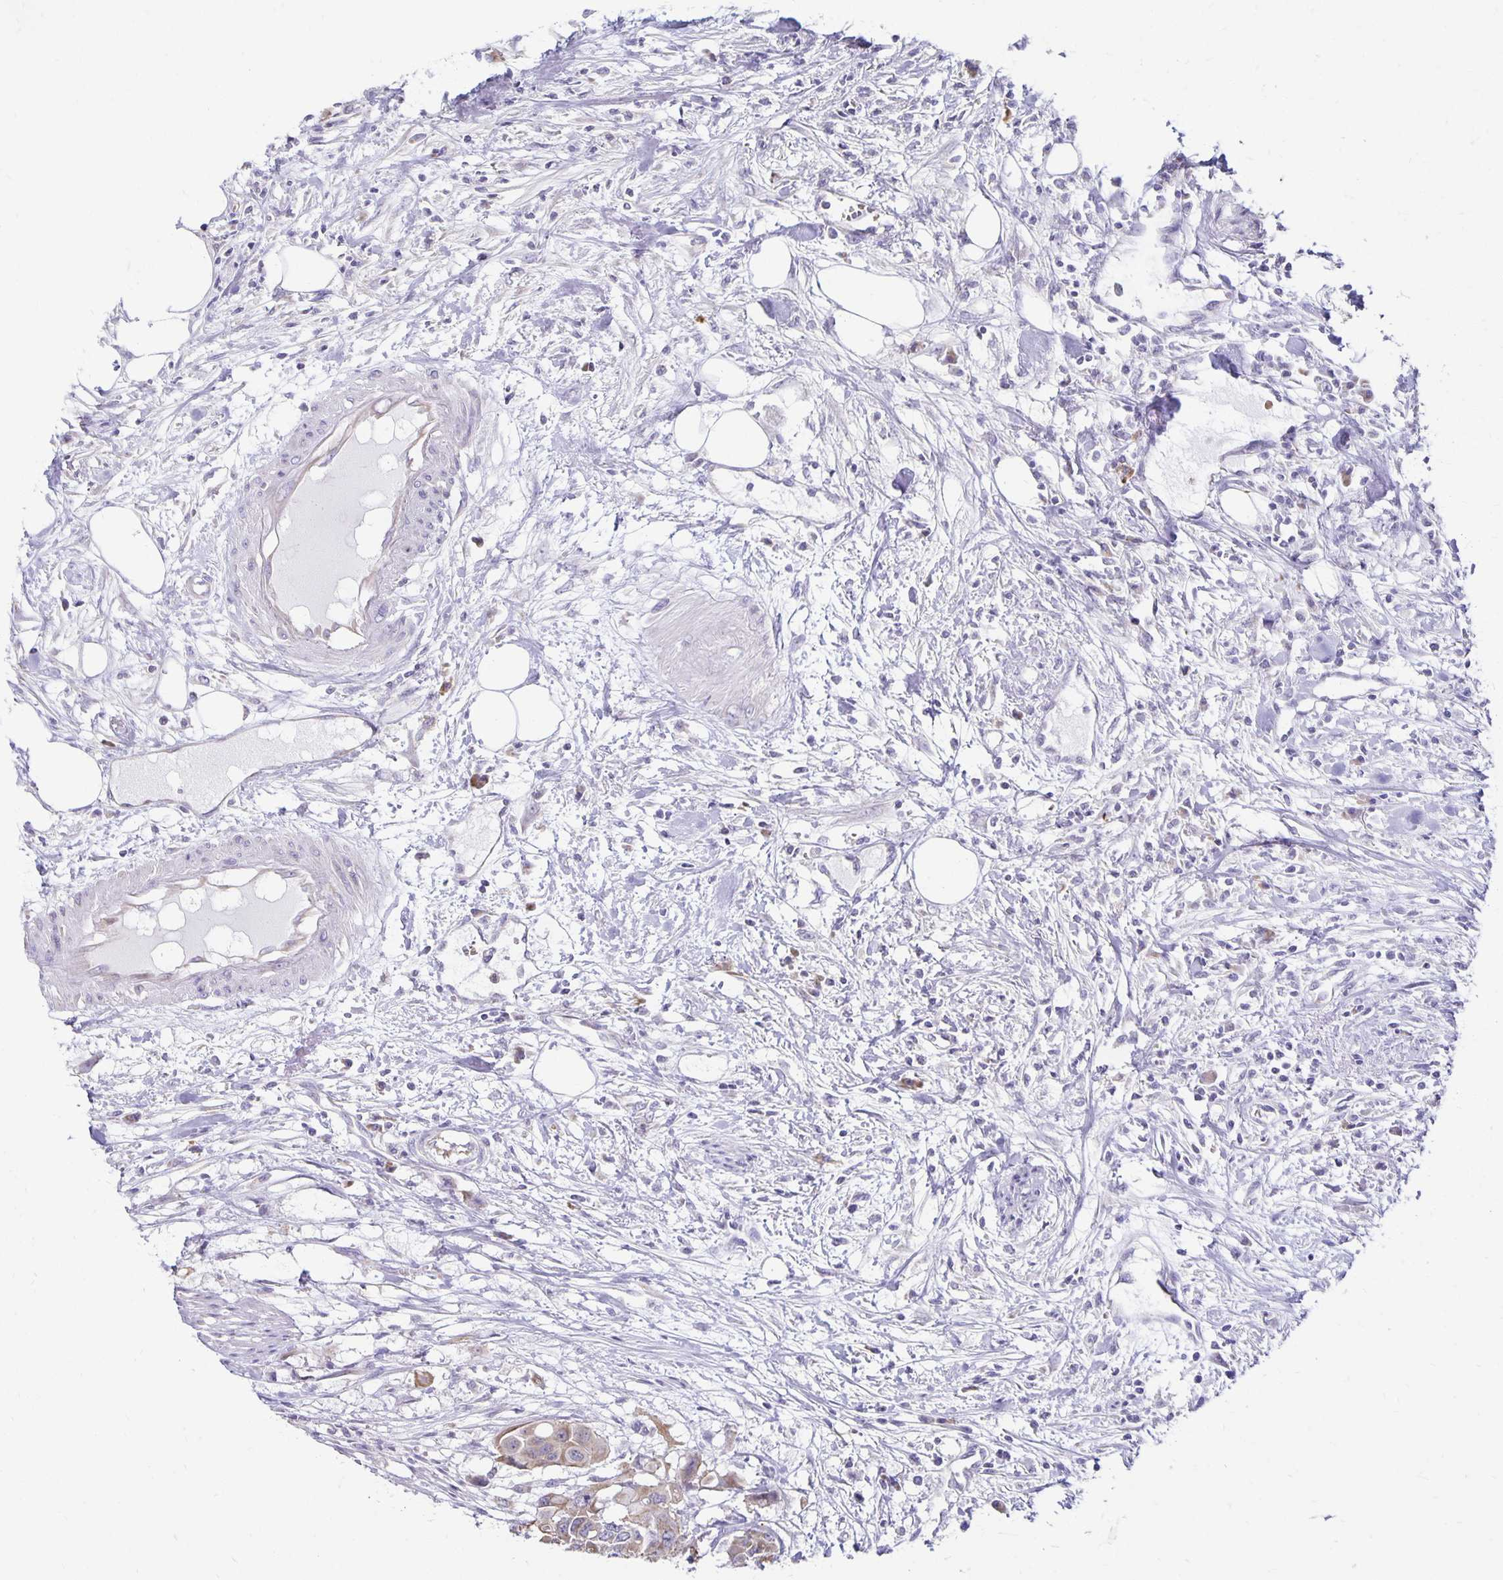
{"staining": {"intensity": "weak", "quantity": "<25%", "location": "cytoplasmic/membranous"}, "tissue": "colorectal cancer", "cell_type": "Tumor cells", "image_type": "cancer", "snomed": [{"axis": "morphology", "description": "Adenocarcinoma, NOS"}, {"axis": "topography", "description": "Colon"}], "caption": "Immunohistochemistry image of human colorectal cancer (adenocarcinoma) stained for a protein (brown), which exhibits no expression in tumor cells.", "gene": "FN3K", "patient": {"sex": "male", "age": 77}}